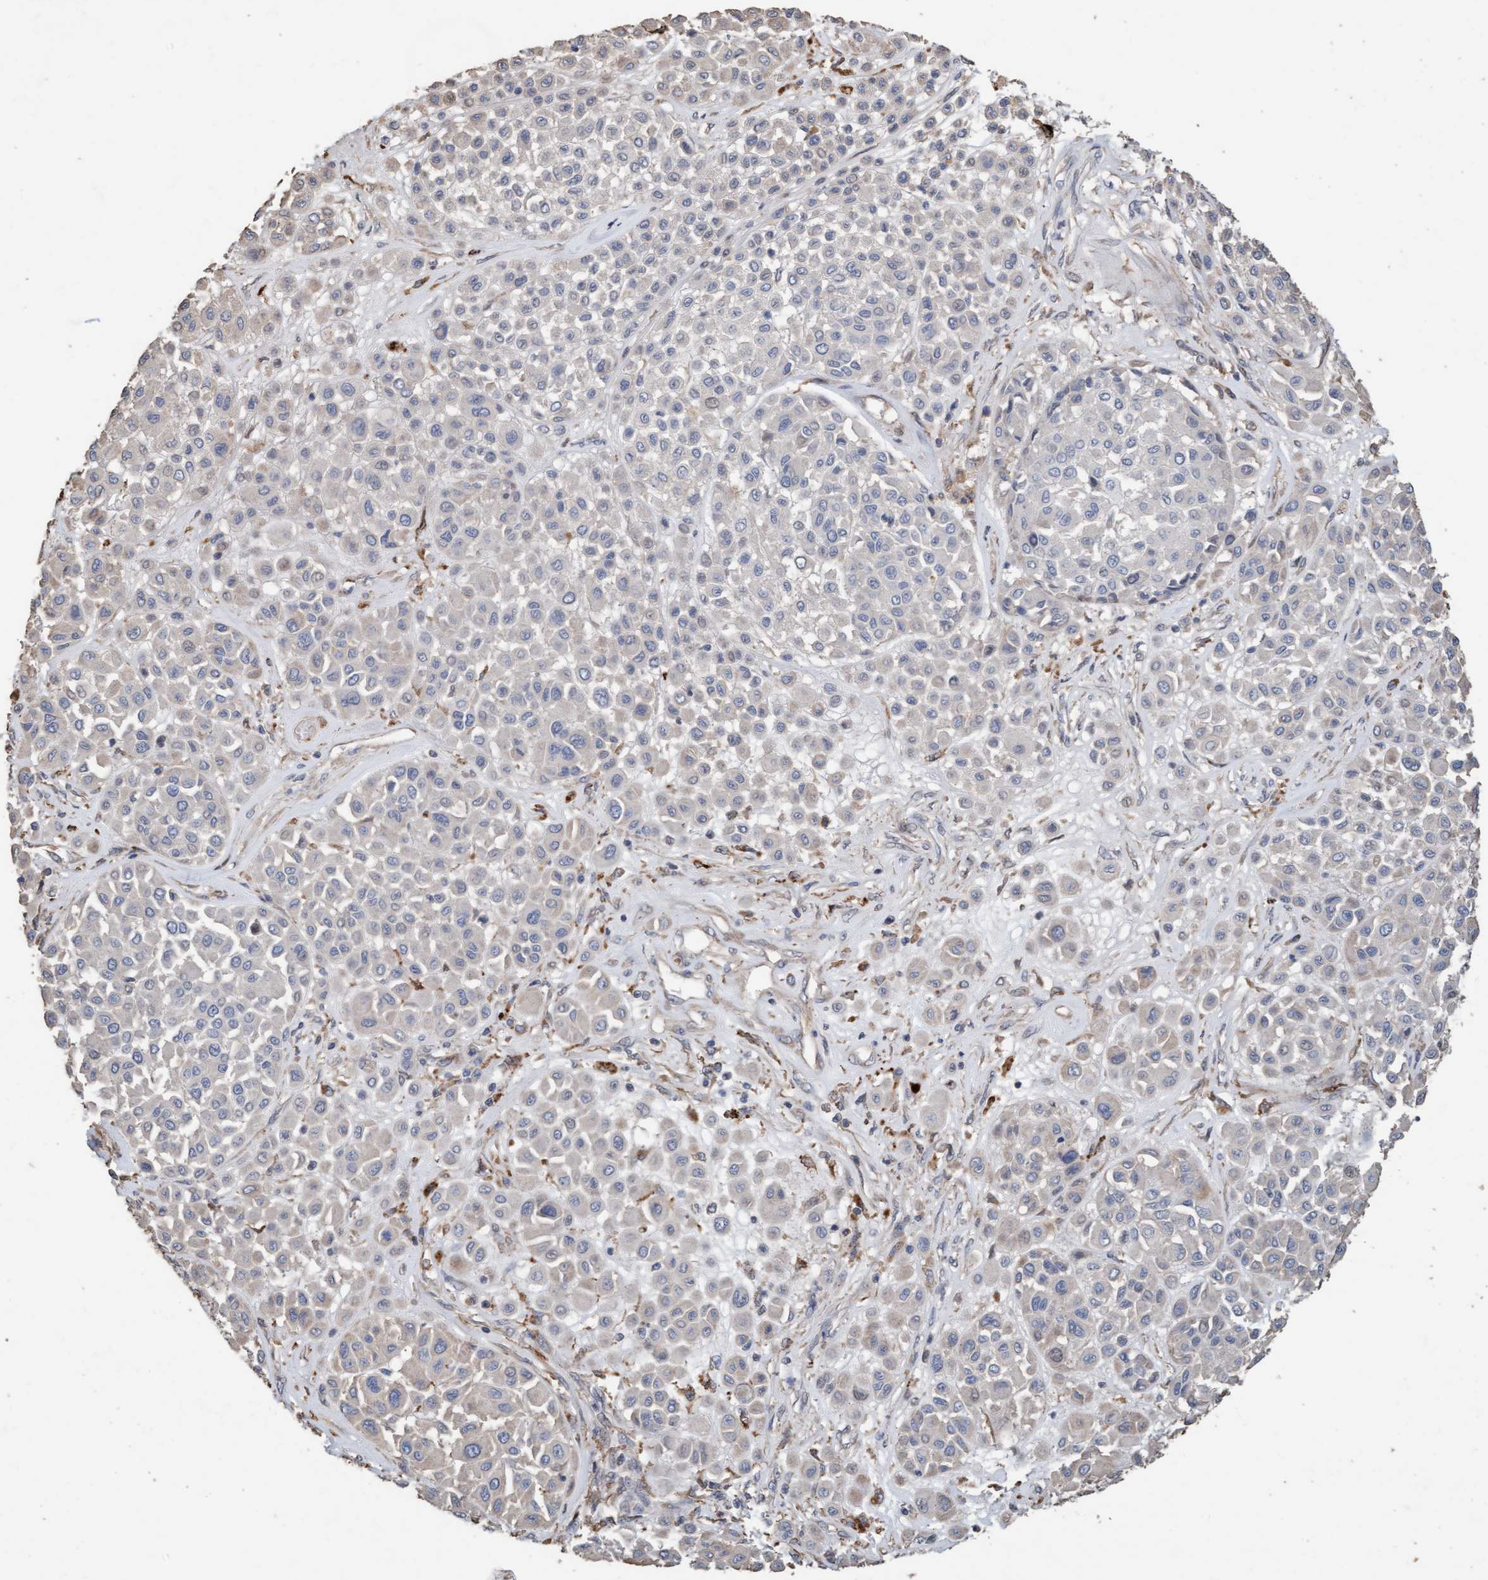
{"staining": {"intensity": "weak", "quantity": "<25%", "location": "cytoplasmic/membranous"}, "tissue": "melanoma", "cell_type": "Tumor cells", "image_type": "cancer", "snomed": [{"axis": "morphology", "description": "Malignant melanoma, Metastatic site"}, {"axis": "topography", "description": "Soft tissue"}], "caption": "An immunohistochemistry (IHC) histopathology image of malignant melanoma (metastatic site) is shown. There is no staining in tumor cells of malignant melanoma (metastatic site).", "gene": "LONRF1", "patient": {"sex": "male", "age": 41}}